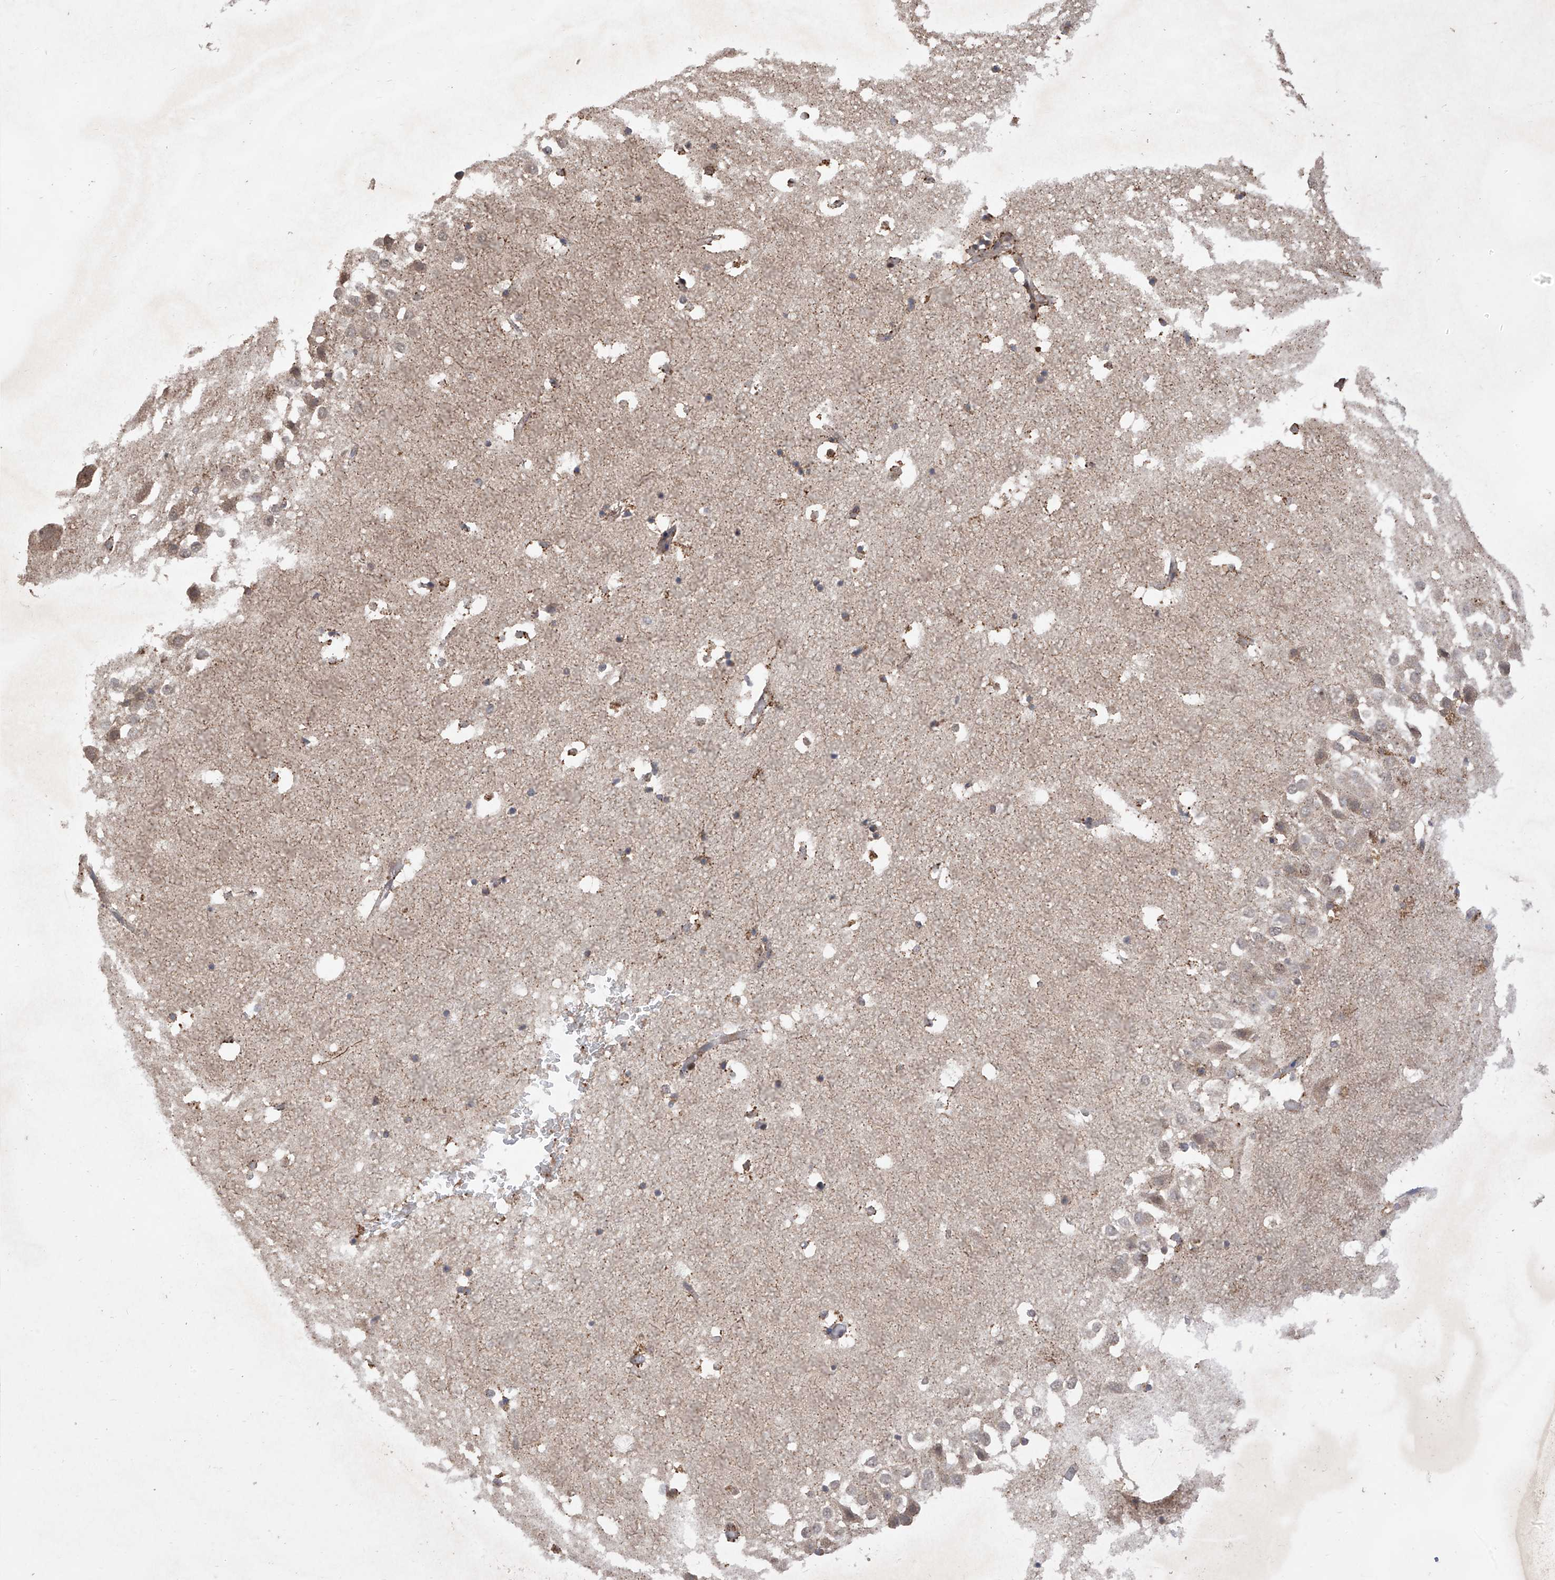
{"staining": {"intensity": "weak", "quantity": ">75%", "location": "cytoplasmic/membranous"}, "tissue": "hippocampus", "cell_type": "Glial cells", "image_type": "normal", "snomed": [{"axis": "morphology", "description": "Normal tissue, NOS"}, {"axis": "topography", "description": "Hippocampus"}], "caption": "Immunohistochemical staining of unremarkable hippocampus exhibits >75% levels of weak cytoplasmic/membranous protein staining in approximately >75% of glial cells. Using DAB (brown) and hematoxylin (blue) stains, captured at high magnification using brightfield microscopy.", "gene": "LATS1", "patient": {"sex": "female", "age": 52}}